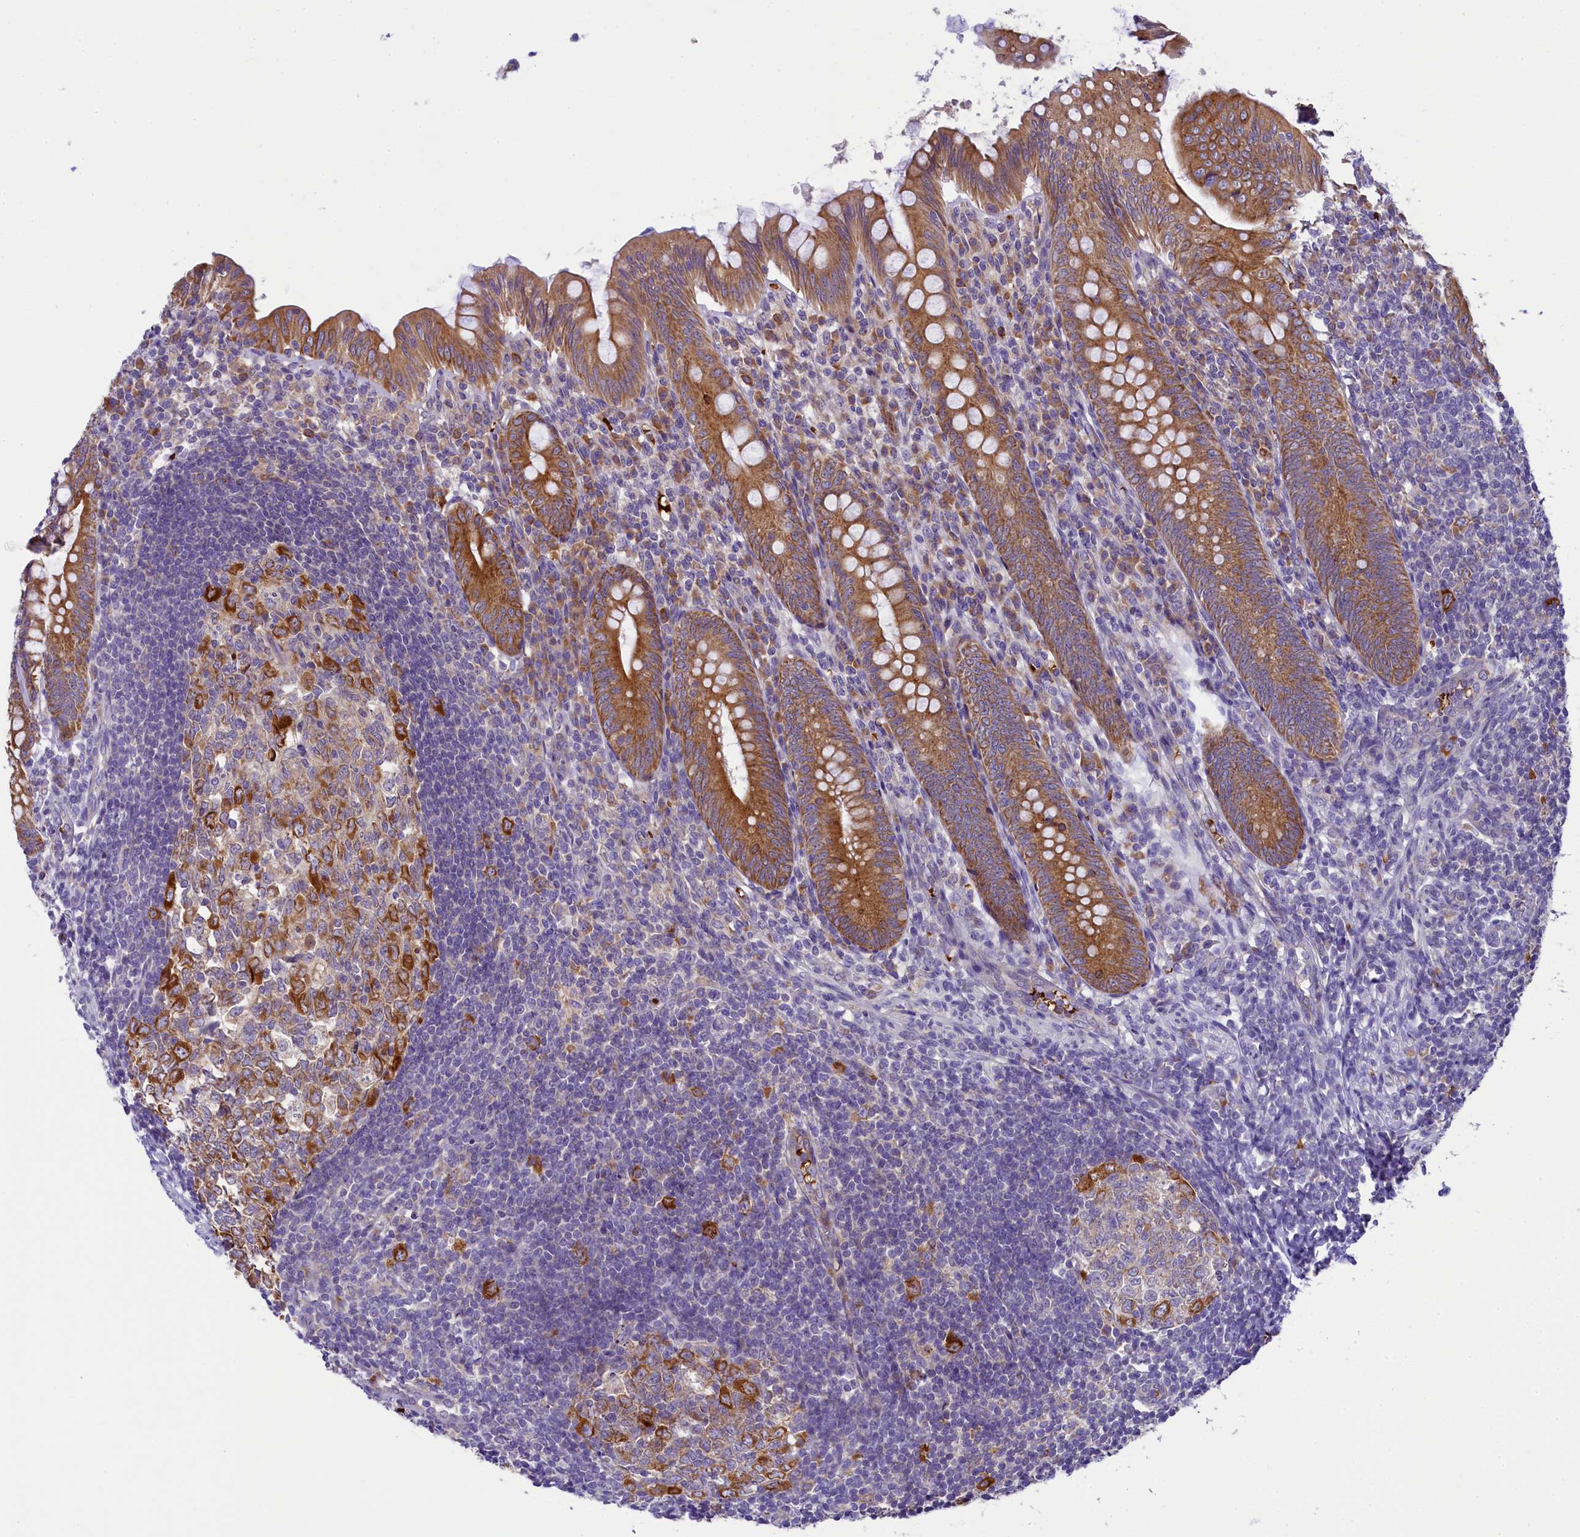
{"staining": {"intensity": "strong", "quantity": ">75%", "location": "cytoplasmic/membranous"}, "tissue": "appendix", "cell_type": "Glandular cells", "image_type": "normal", "snomed": [{"axis": "morphology", "description": "Normal tissue, NOS"}, {"axis": "topography", "description": "Appendix"}], "caption": "This histopathology image demonstrates immunohistochemistry (IHC) staining of normal human appendix, with high strong cytoplasmic/membranous positivity in approximately >75% of glandular cells.", "gene": "LARP4", "patient": {"sex": "male", "age": 14}}